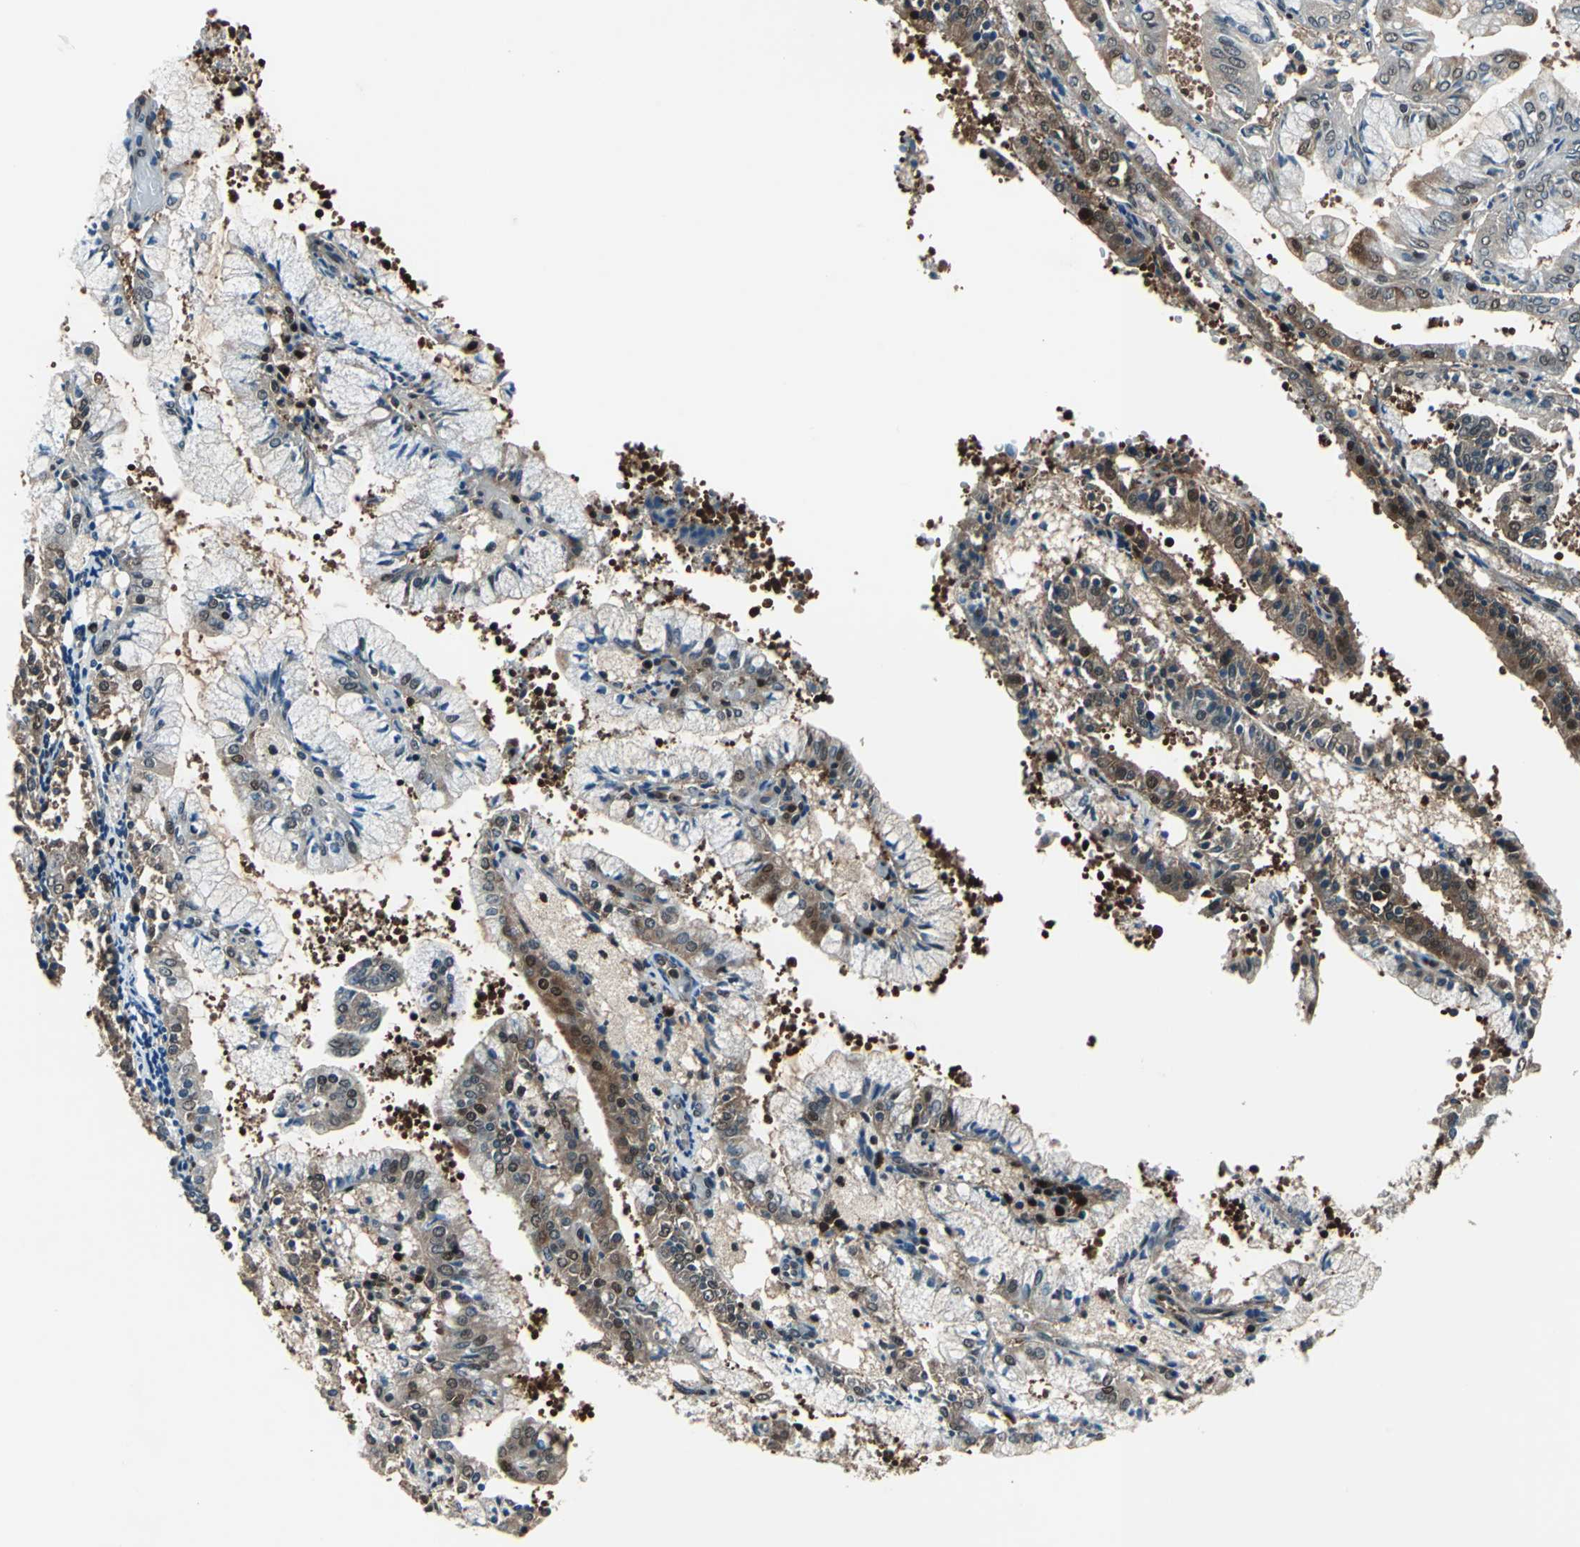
{"staining": {"intensity": "moderate", "quantity": "25%-75%", "location": "cytoplasmic/membranous"}, "tissue": "endometrial cancer", "cell_type": "Tumor cells", "image_type": "cancer", "snomed": [{"axis": "morphology", "description": "Adenocarcinoma, NOS"}, {"axis": "topography", "description": "Endometrium"}], "caption": "The micrograph displays staining of endometrial cancer (adenocarcinoma), revealing moderate cytoplasmic/membranous protein staining (brown color) within tumor cells. (Brightfield microscopy of DAB IHC at high magnification).", "gene": "PSME1", "patient": {"sex": "female", "age": 63}}